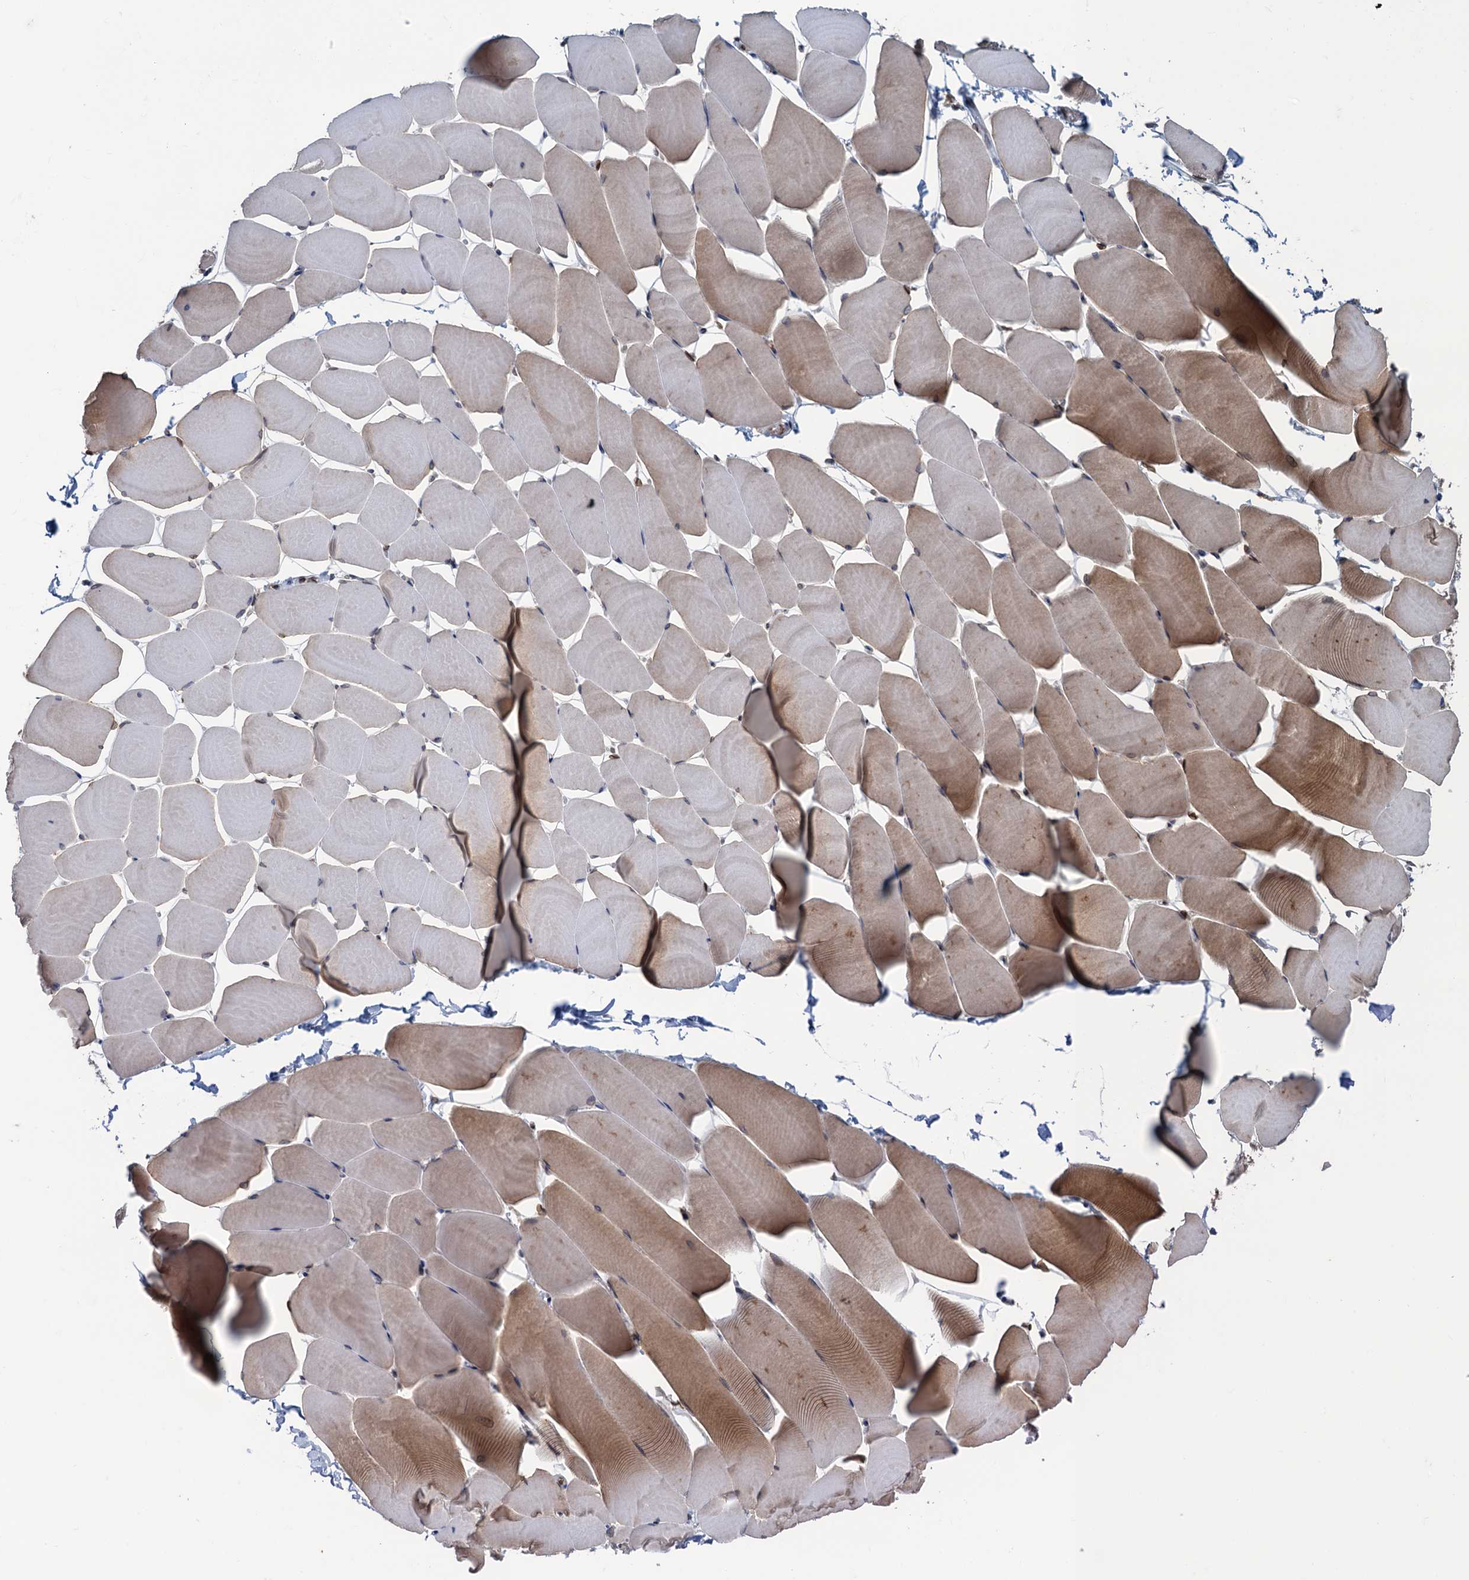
{"staining": {"intensity": "moderate", "quantity": "25%-75%", "location": "cytoplasmic/membranous"}, "tissue": "skeletal muscle", "cell_type": "Myocytes", "image_type": "normal", "snomed": [{"axis": "morphology", "description": "Normal tissue, NOS"}, {"axis": "topography", "description": "Skeletal muscle"}], "caption": "Immunohistochemistry staining of benign skeletal muscle, which displays medium levels of moderate cytoplasmic/membranous expression in approximately 25%-75% of myocytes indicating moderate cytoplasmic/membranous protein staining. The staining was performed using DAB (brown) for protein detection and nuclei were counterstained in hematoxylin (blue).", "gene": "TMEM205", "patient": {"sex": "male", "age": 25}}